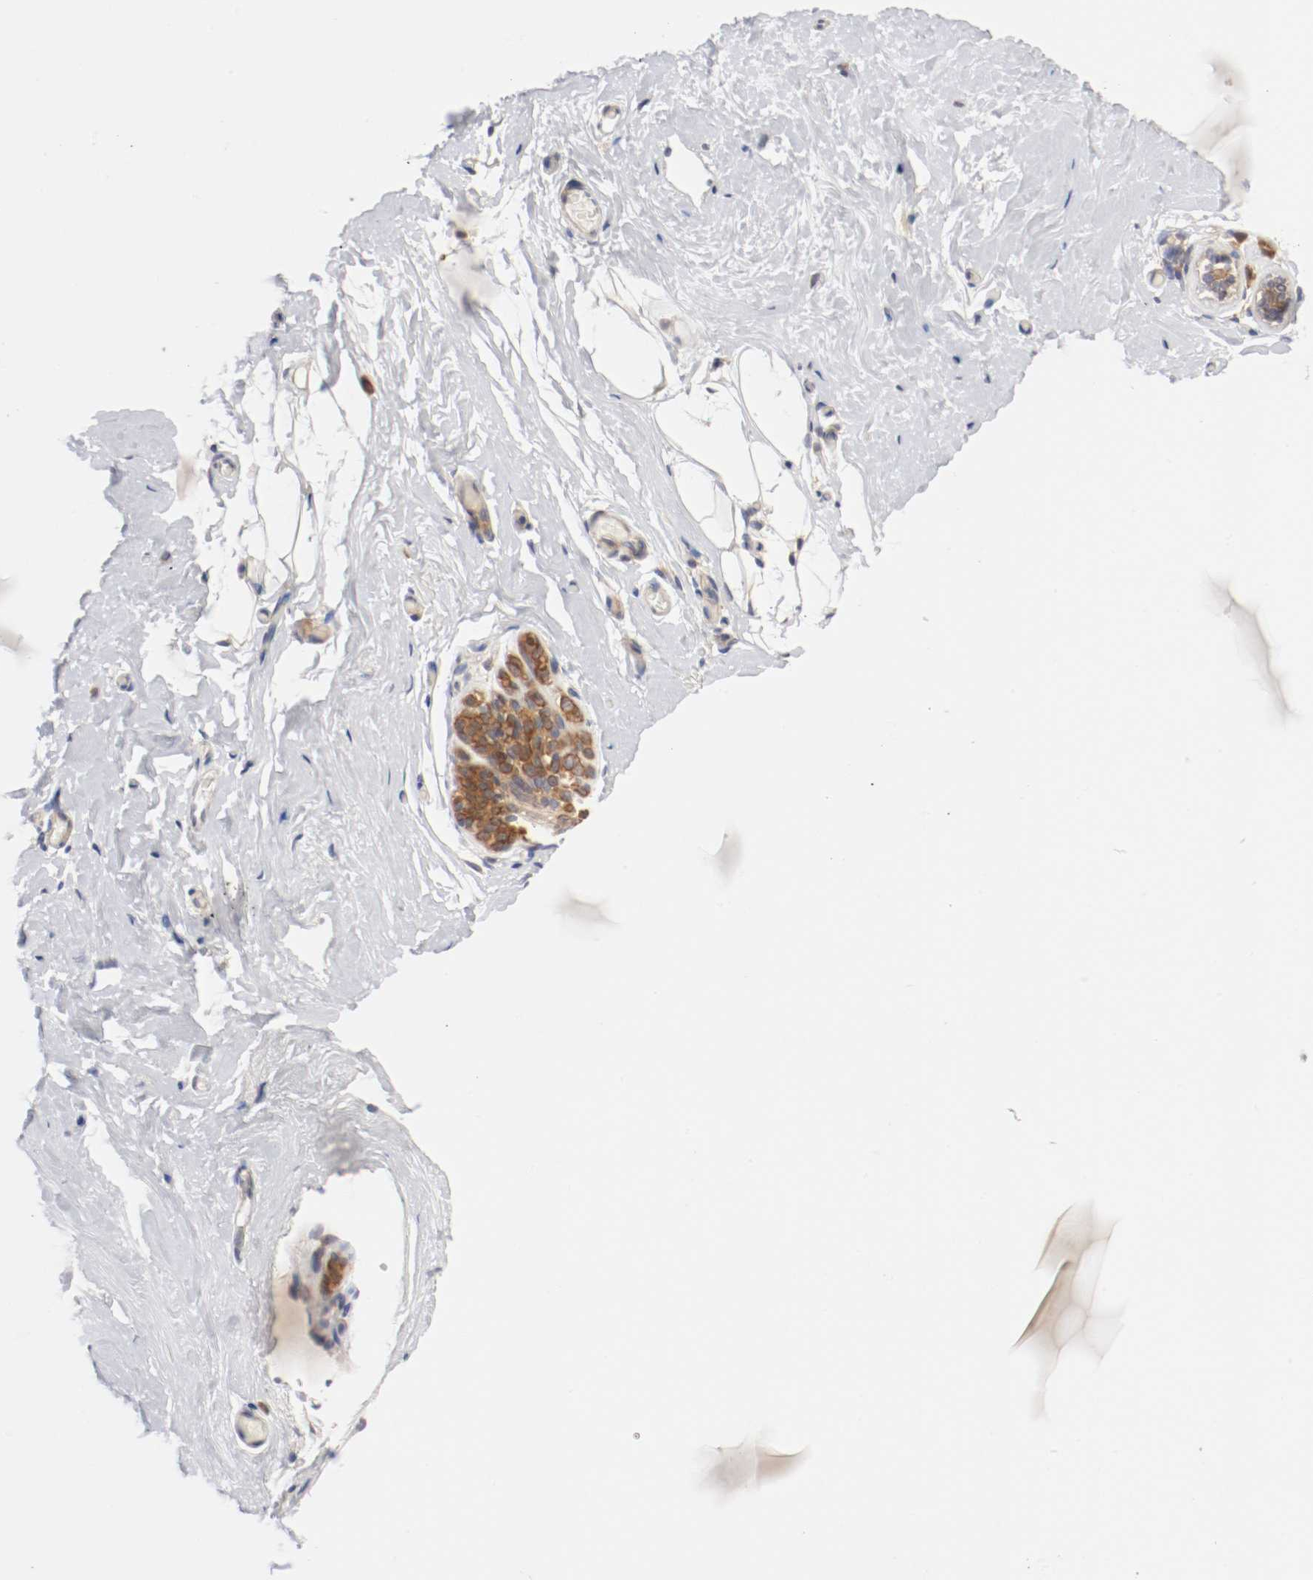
{"staining": {"intensity": "negative", "quantity": "none", "location": "none"}, "tissue": "breast", "cell_type": "Adipocytes", "image_type": "normal", "snomed": [{"axis": "morphology", "description": "Normal tissue, NOS"}, {"axis": "topography", "description": "Breast"}], "caption": "Adipocytes show no significant protein positivity in benign breast. (DAB IHC, high magnification).", "gene": "FKBP3", "patient": {"sex": "female", "age": 75}}